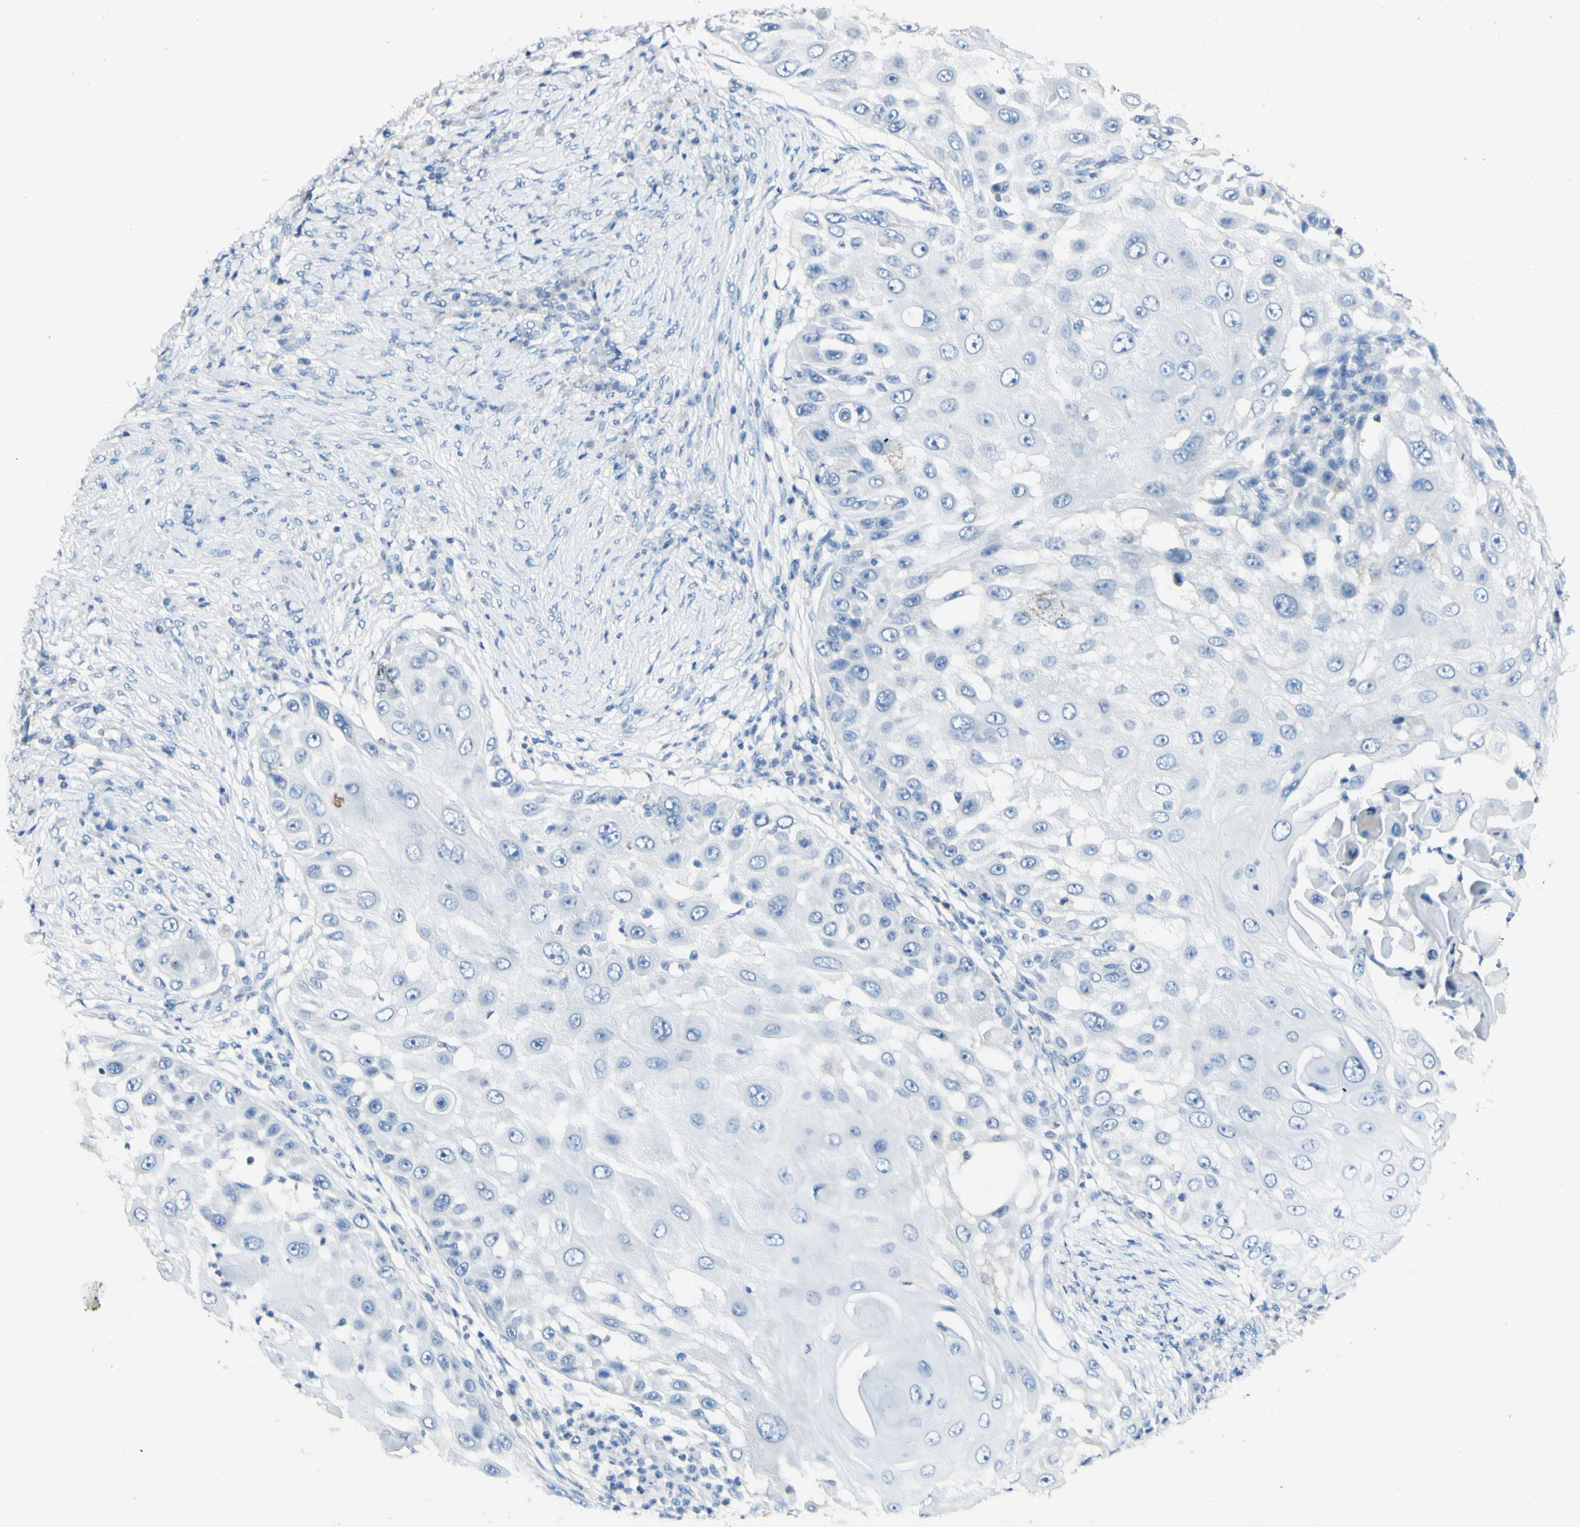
{"staining": {"intensity": "negative", "quantity": "none", "location": "none"}, "tissue": "skin cancer", "cell_type": "Tumor cells", "image_type": "cancer", "snomed": [{"axis": "morphology", "description": "Squamous cell carcinoma, NOS"}, {"axis": "topography", "description": "Skin"}], "caption": "Immunohistochemical staining of skin cancer reveals no significant positivity in tumor cells.", "gene": "GDF15", "patient": {"sex": "female", "age": 44}}